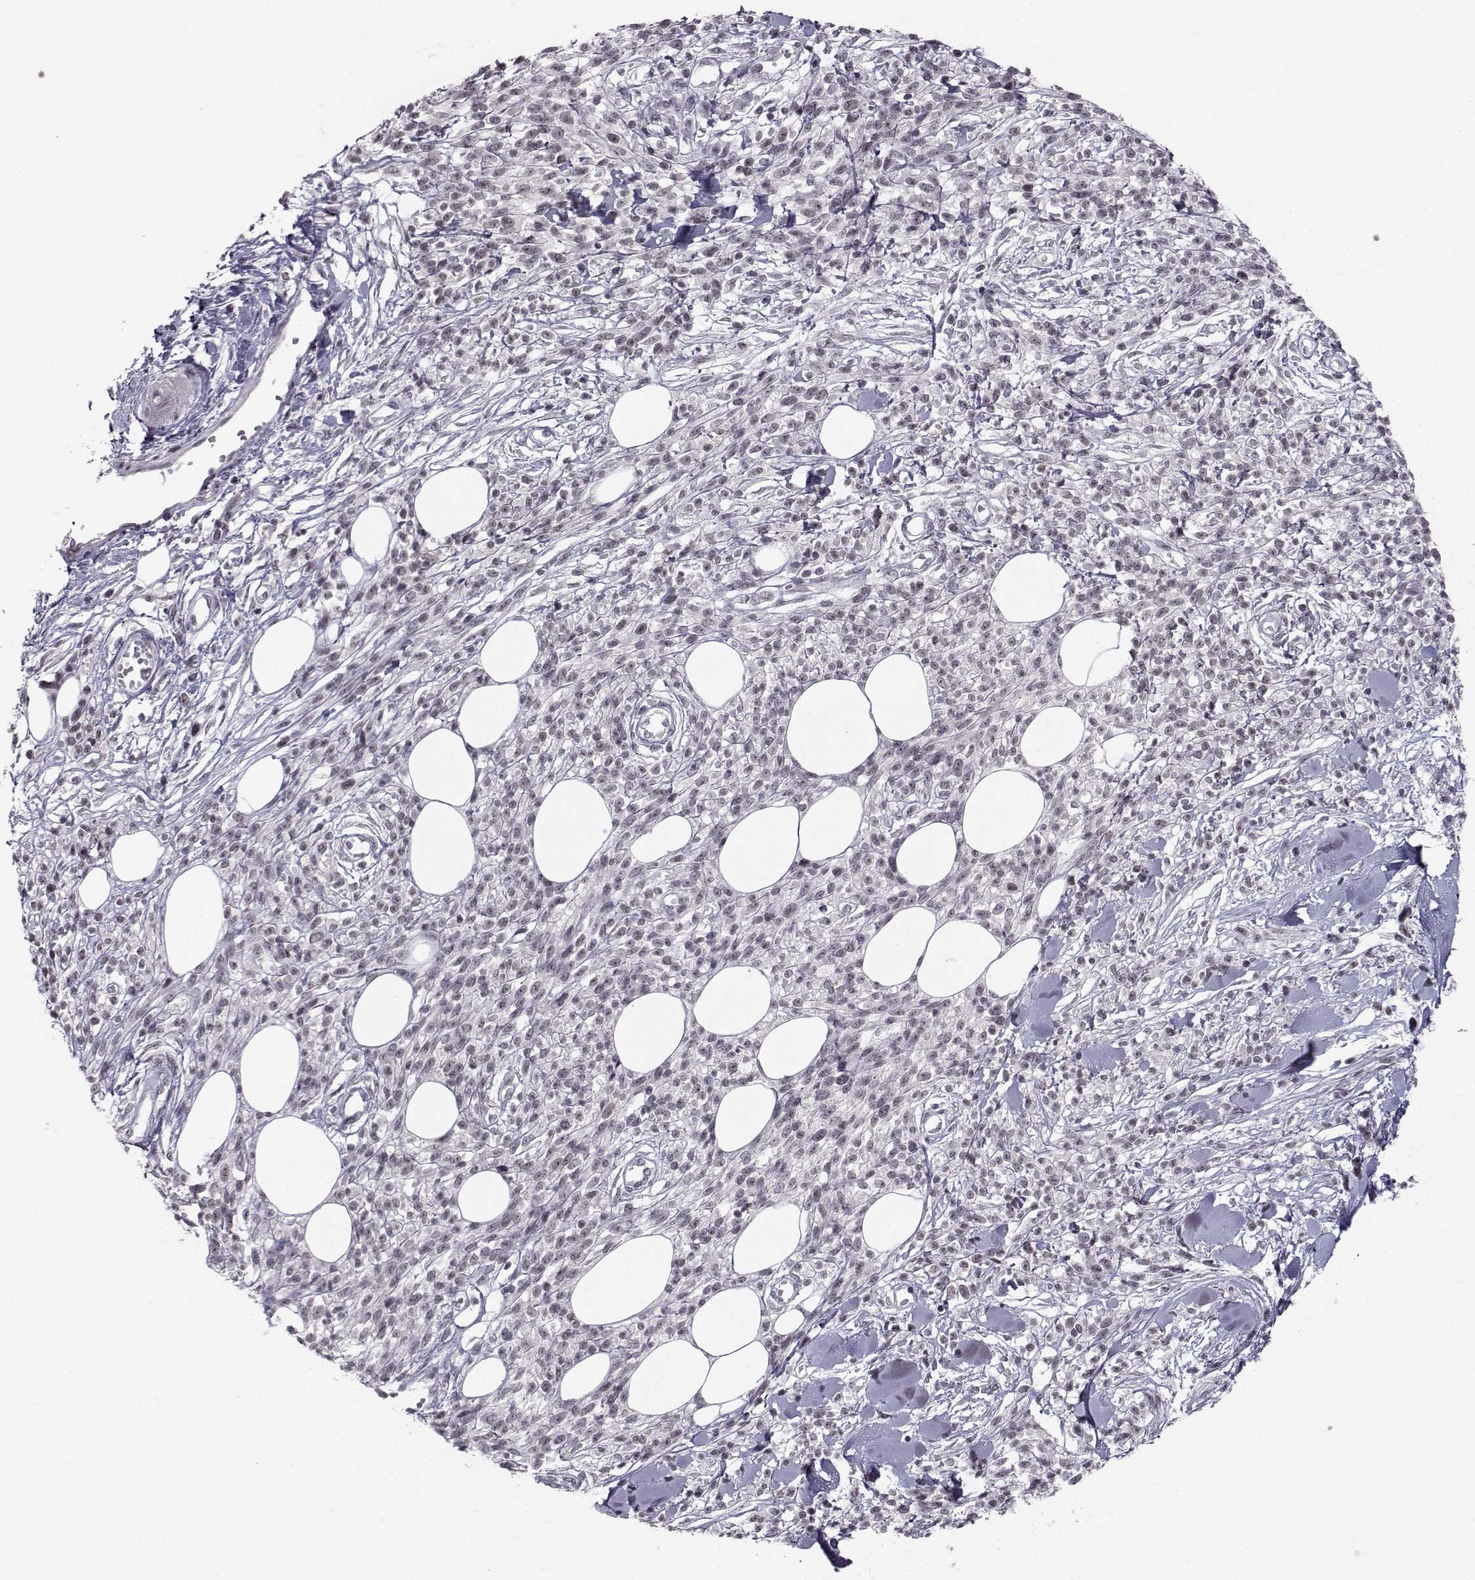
{"staining": {"intensity": "negative", "quantity": "none", "location": "none"}, "tissue": "melanoma", "cell_type": "Tumor cells", "image_type": "cancer", "snomed": [{"axis": "morphology", "description": "Malignant melanoma, NOS"}, {"axis": "topography", "description": "Skin"}, {"axis": "topography", "description": "Skin of trunk"}], "caption": "High power microscopy micrograph of an immunohistochemistry (IHC) image of malignant melanoma, revealing no significant staining in tumor cells.", "gene": "MARCHF4", "patient": {"sex": "male", "age": 74}}